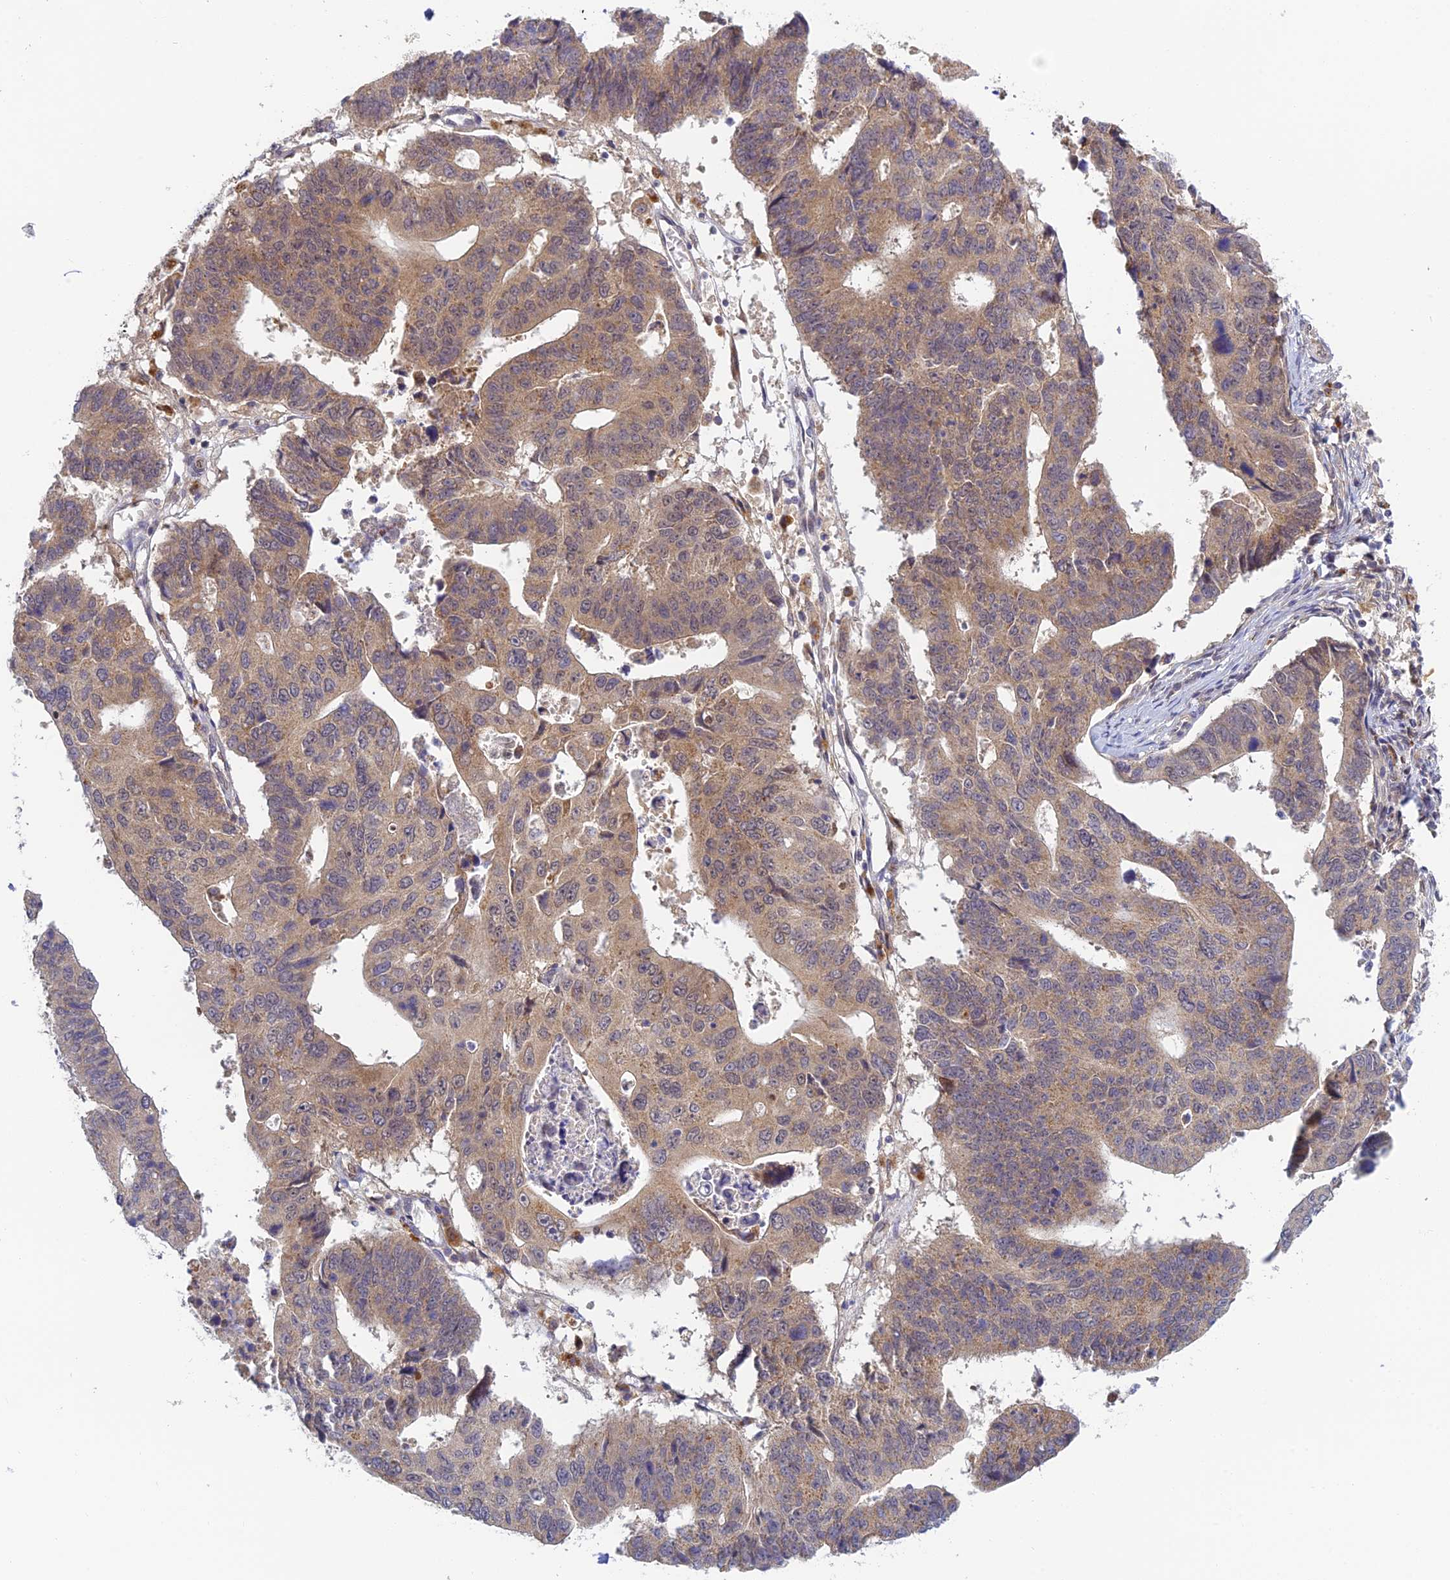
{"staining": {"intensity": "weak", "quantity": "25%-75%", "location": "cytoplasmic/membranous"}, "tissue": "stomach cancer", "cell_type": "Tumor cells", "image_type": "cancer", "snomed": [{"axis": "morphology", "description": "Adenocarcinoma, NOS"}, {"axis": "topography", "description": "Stomach"}], "caption": "This image exhibits immunohistochemistry staining of stomach cancer, with low weak cytoplasmic/membranous staining in approximately 25%-75% of tumor cells.", "gene": "SKIC8", "patient": {"sex": "male", "age": 59}}